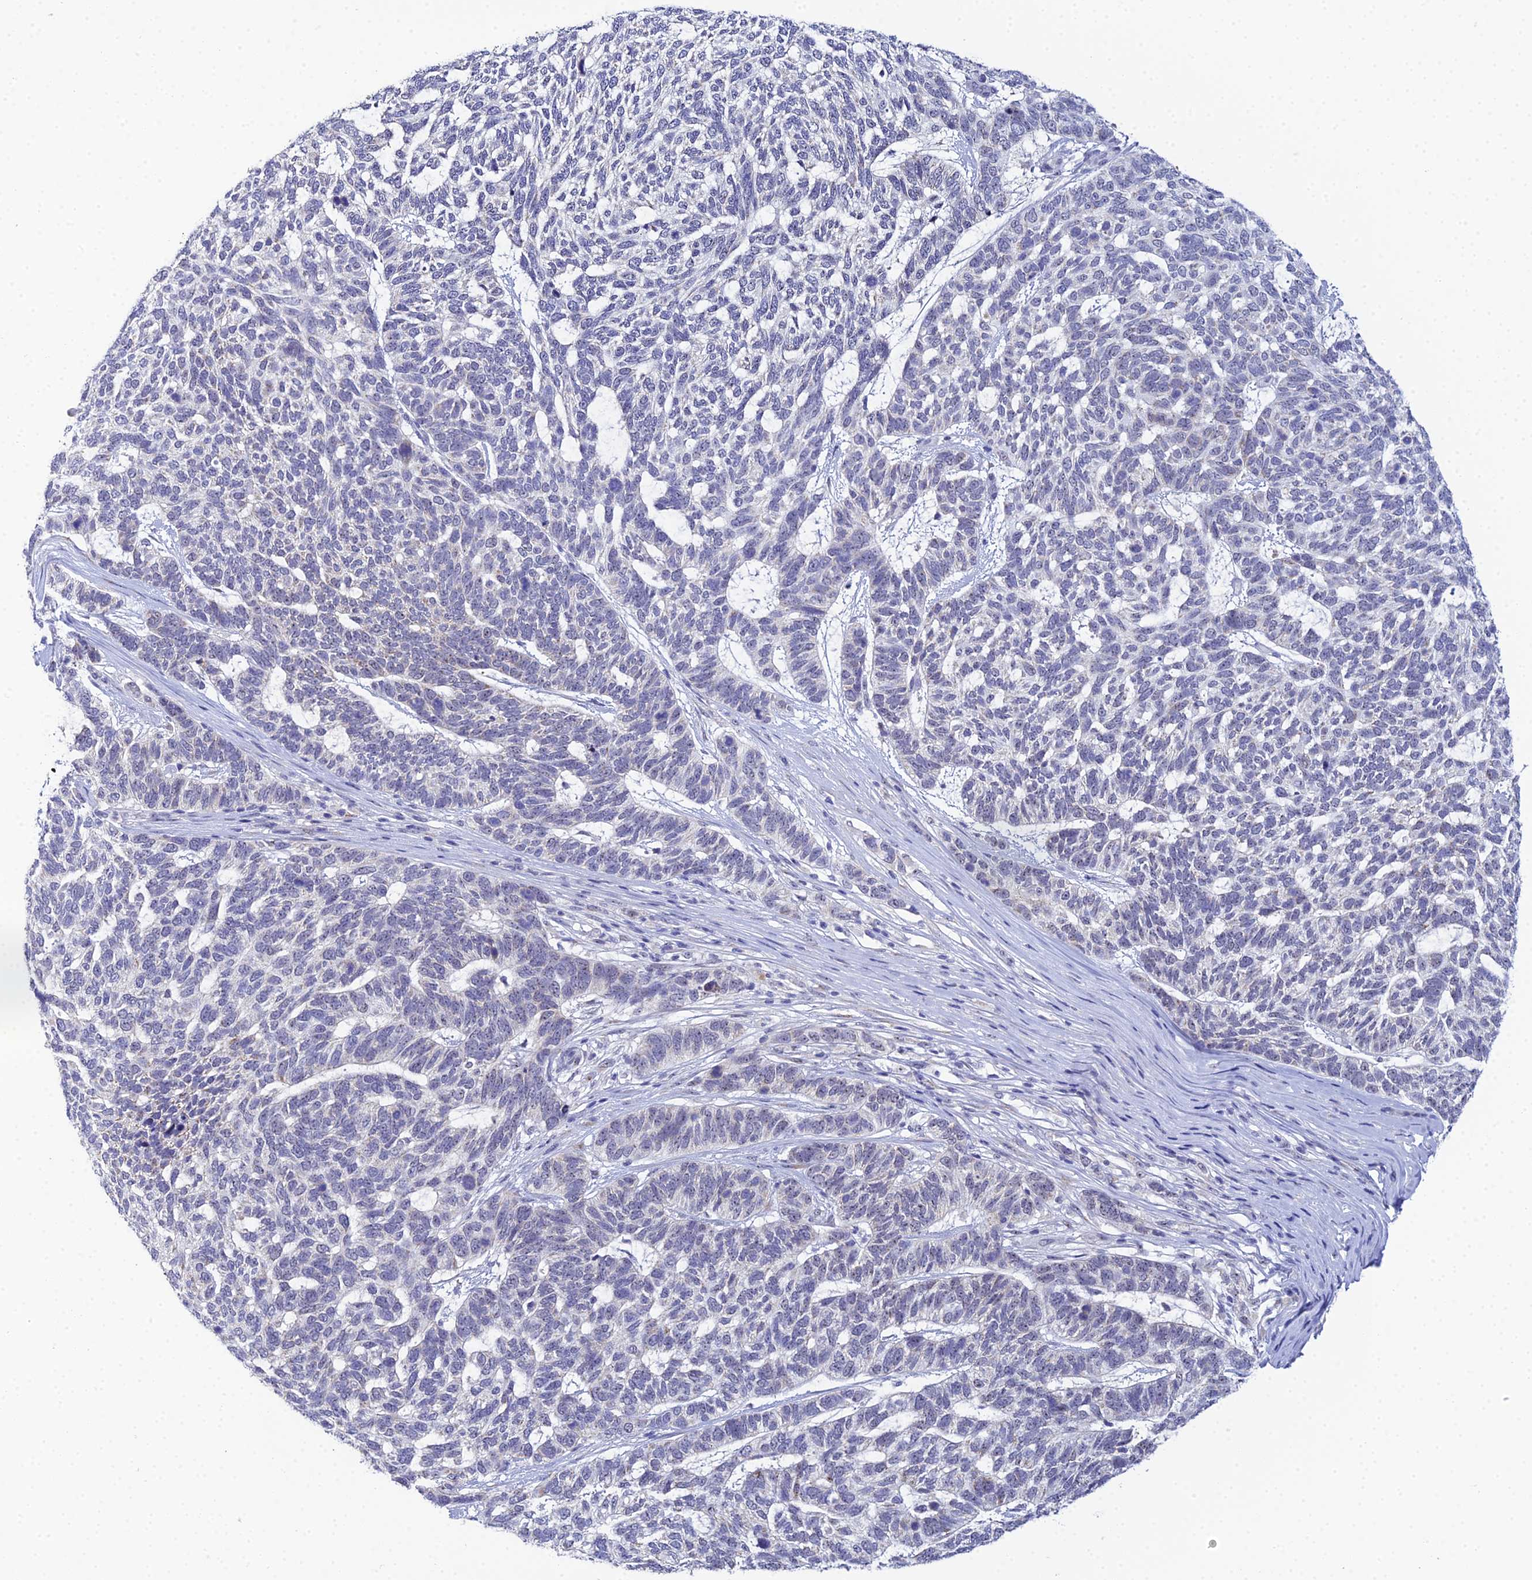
{"staining": {"intensity": "negative", "quantity": "none", "location": "none"}, "tissue": "skin cancer", "cell_type": "Tumor cells", "image_type": "cancer", "snomed": [{"axis": "morphology", "description": "Basal cell carcinoma"}, {"axis": "topography", "description": "Skin"}], "caption": "Tumor cells show no significant staining in skin cancer. The staining is performed using DAB brown chromogen with nuclei counter-stained in using hematoxylin.", "gene": "PLPP4", "patient": {"sex": "female", "age": 65}}